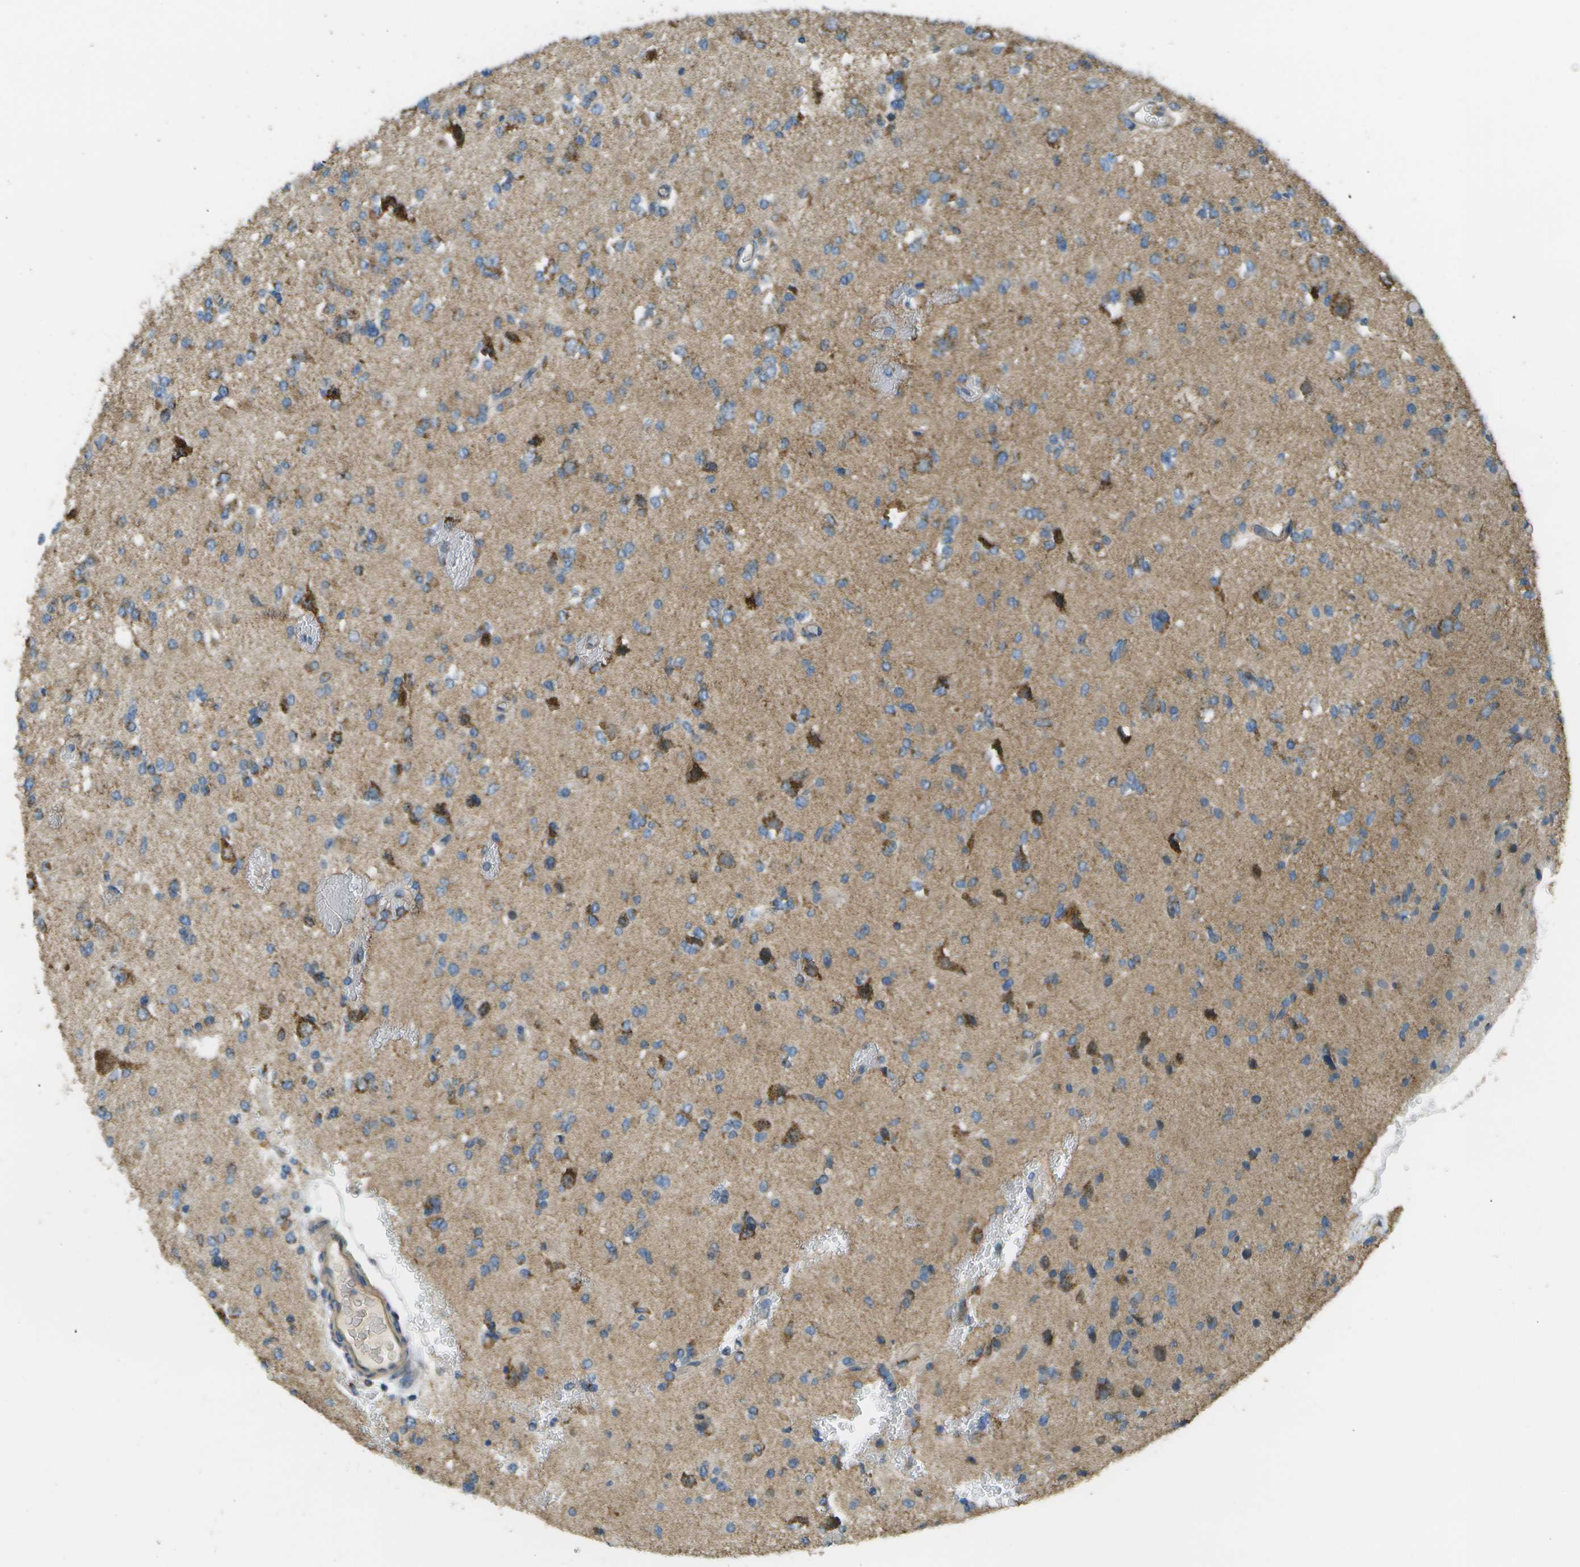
{"staining": {"intensity": "moderate", "quantity": "25%-75%", "location": "cytoplasmic/membranous"}, "tissue": "glioma", "cell_type": "Tumor cells", "image_type": "cancer", "snomed": [{"axis": "morphology", "description": "Glioma, malignant, Low grade"}, {"axis": "topography", "description": "Brain"}], "caption": "Immunohistochemical staining of human glioma reveals medium levels of moderate cytoplasmic/membranous expression in approximately 25%-75% of tumor cells.", "gene": "NRK", "patient": {"sex": "female", "age": 22}}